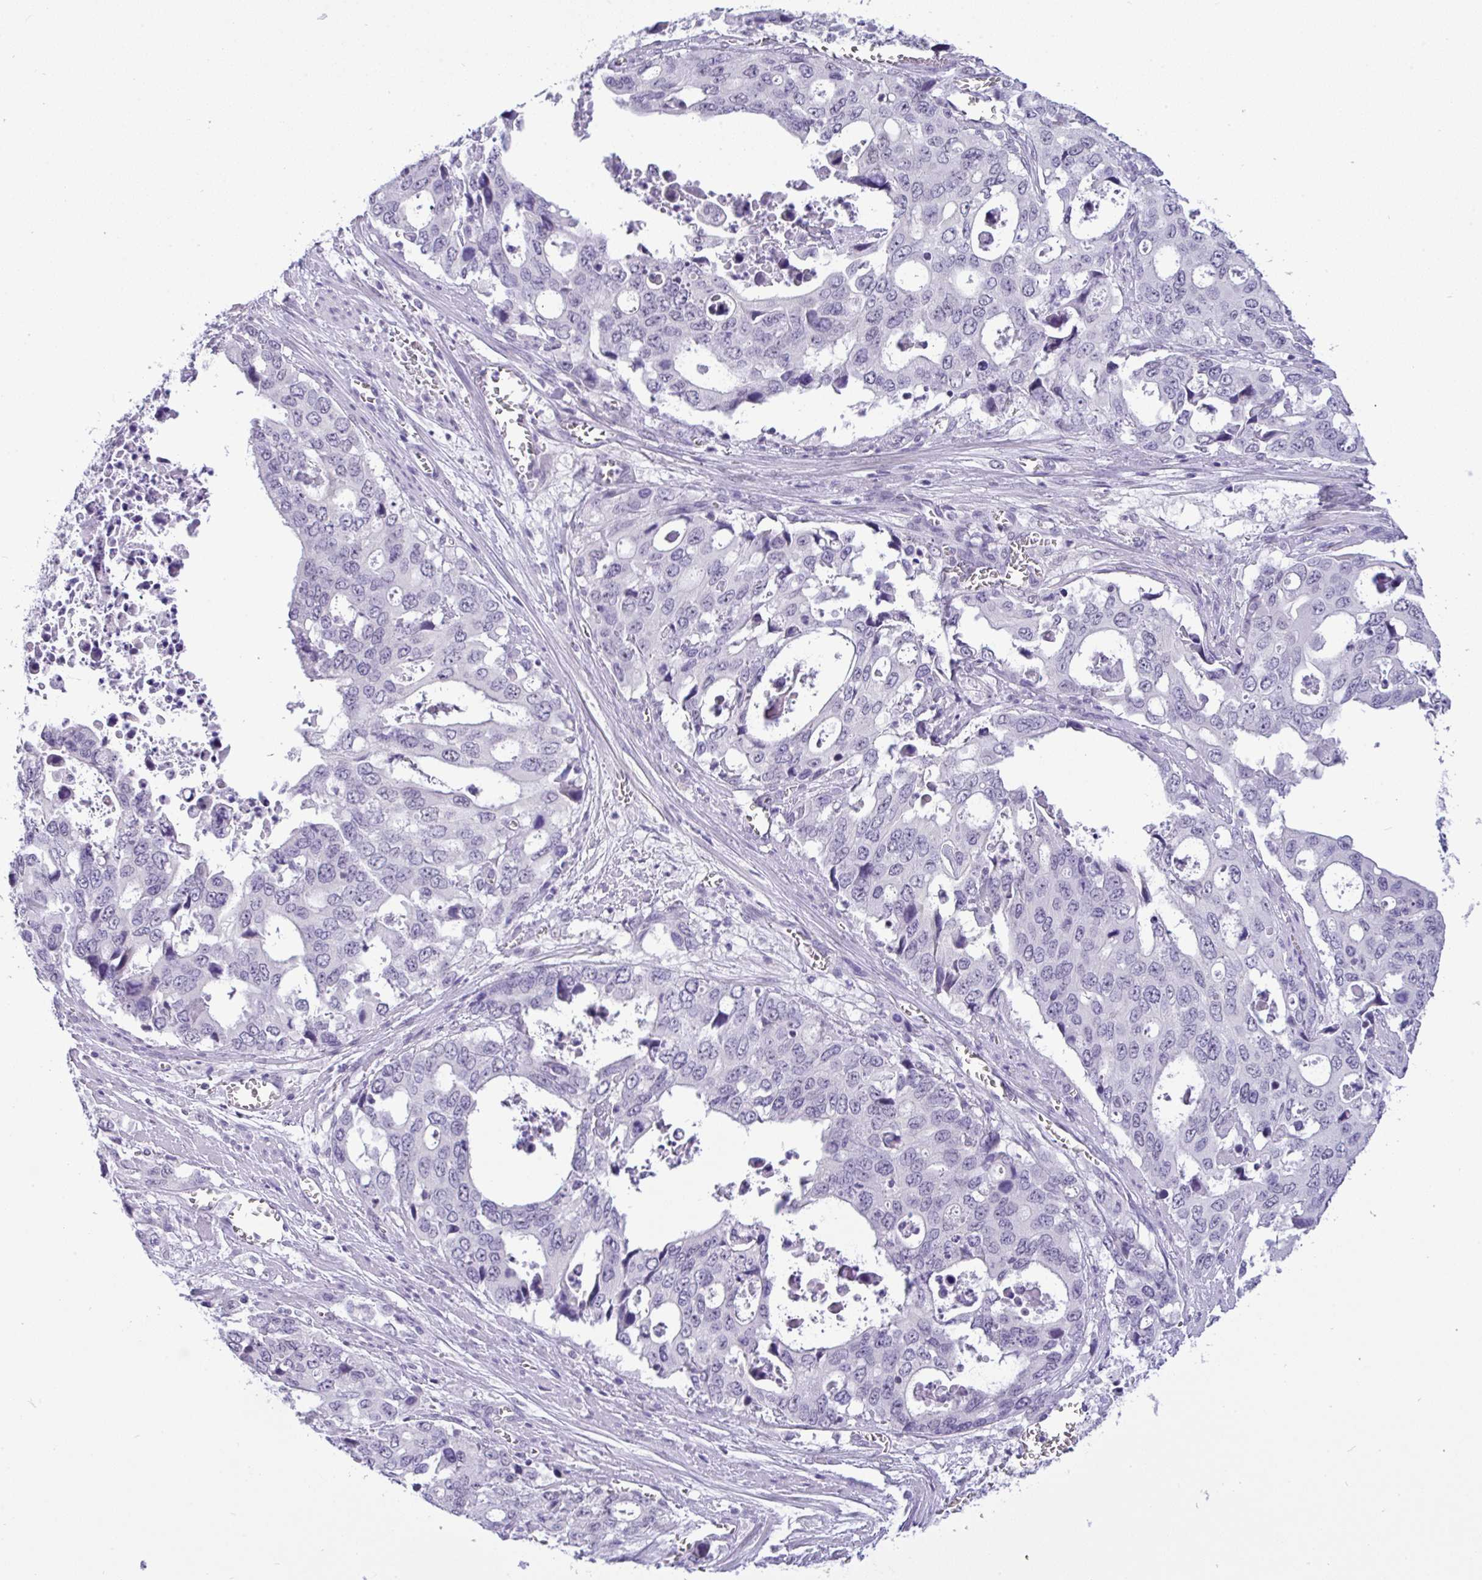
{"staining": {"intensity": "negative", "quantity": "none", "location": "none"}, "tissue": "stomach cancer", "cell_type": "Tumor cells", "image_type": "cancer", "snomed": [{"axis": "morphology", "description": "Adenocarcinoma, NOS"}, {"axis": "topography", "description": "Stomach, upper"}], "caption": "Human adenocarcinoma (stomach) stained for a protein using immunohistochemistry (IHC) demonstrates no expression in tumor cells.", "gene": "YBX2", "patient": {"sex": "male", "age": 74}}